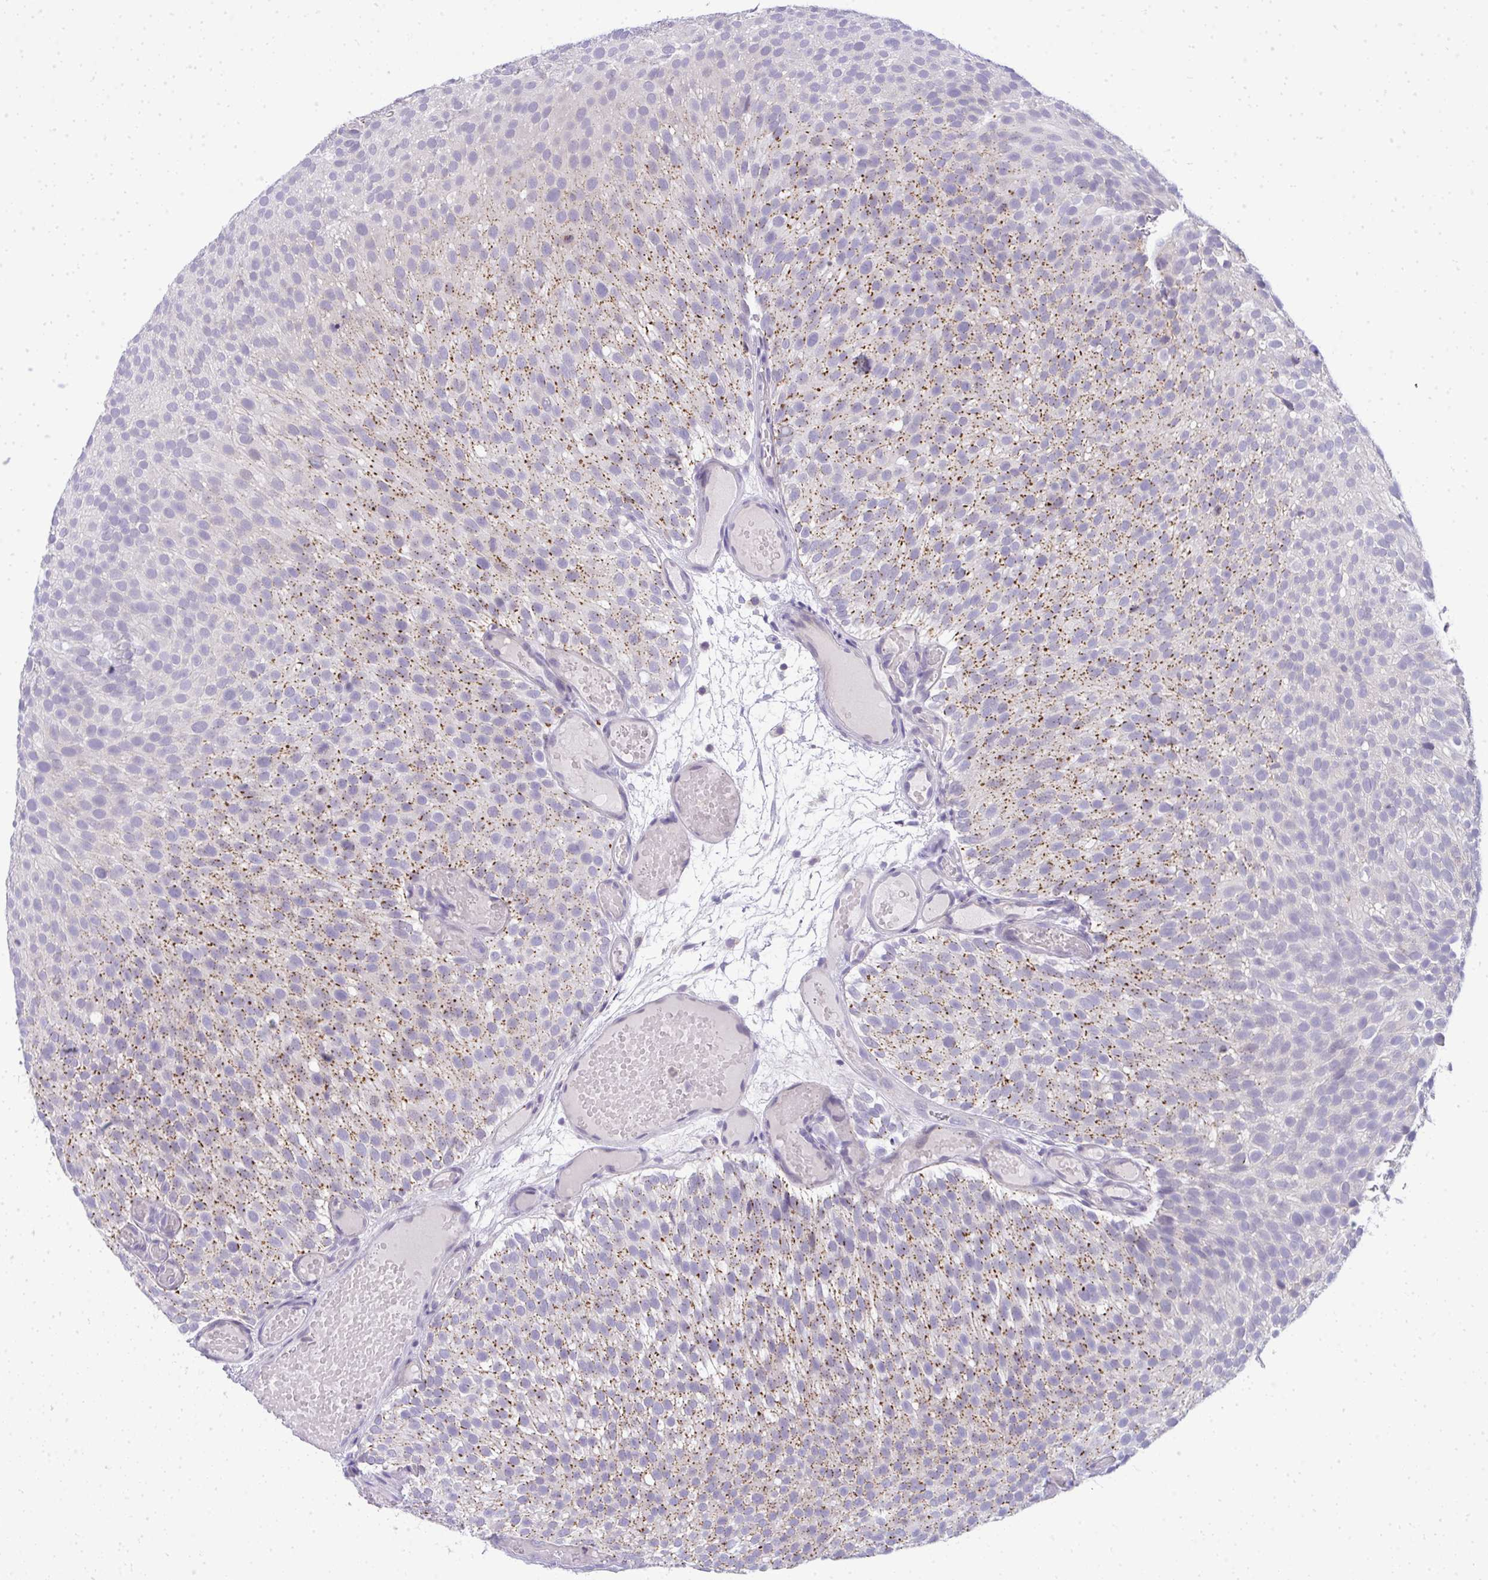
{"staining": {"intensity": "moderate", "quantity": "25%-75%", "location": "cytoplasmic/membranous"}, "tissue": "urothelial cancer", "cell_type": "Tumor cells", "image_type": "cancer", "snomed": [{"axis": "morphology", "description": "Urothelial carcinoma, Low grade"}, {"axis": "topography", "description": "Urinary bladder"}], "caption": "About 25%-75% of tumor cells in urothelial cancer show moderate cytoplasmic/membranous protein staining as visualized by brown immunohistochemical staining.", "gene": "VPS4B", "patient": {"sex": "male", "age": 78}}